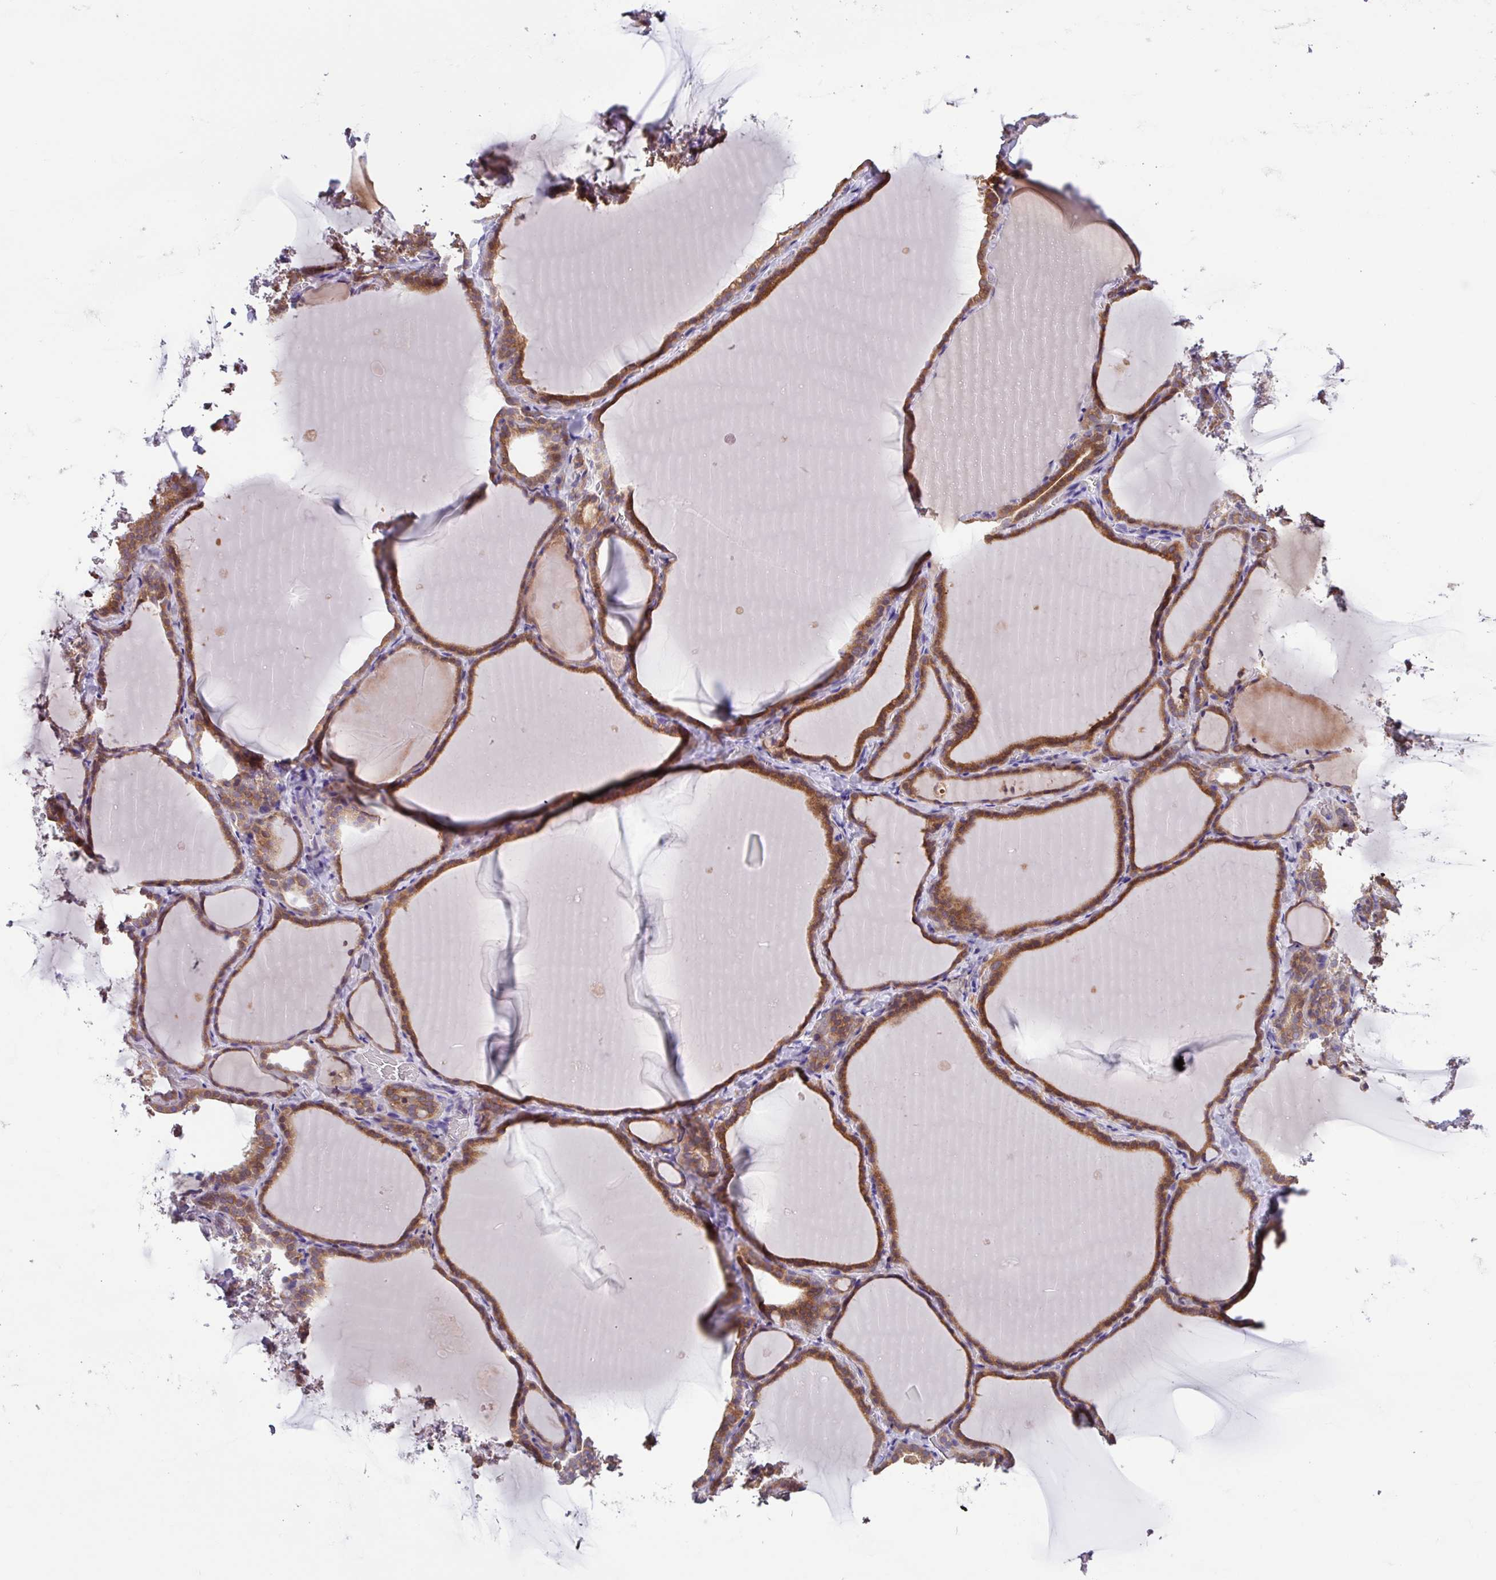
{"staining": {"intensity": "moderate", "quantity": "25%-75%", "location": "cytoplasmic/membranous"}, "tissue": "thyroid gland", "cell_type": "Glandular cells", "image_type": "normal", "snomed": [{"axis": "morphology", "description": "Normal tissue, NOS"}, {"axis": "topography", "description": "Thyroid gland"}], "caption": "DAB (3,3'-diaminobenzidine) immunohistochemical staining of normal thyroid gland demonstrates moderate cytoplasmic/membranous protein positivity in approximately 25%-75% of glandular cells.", "gene": "SFTPB", "patient": {"sex": "female", "age": 22}}